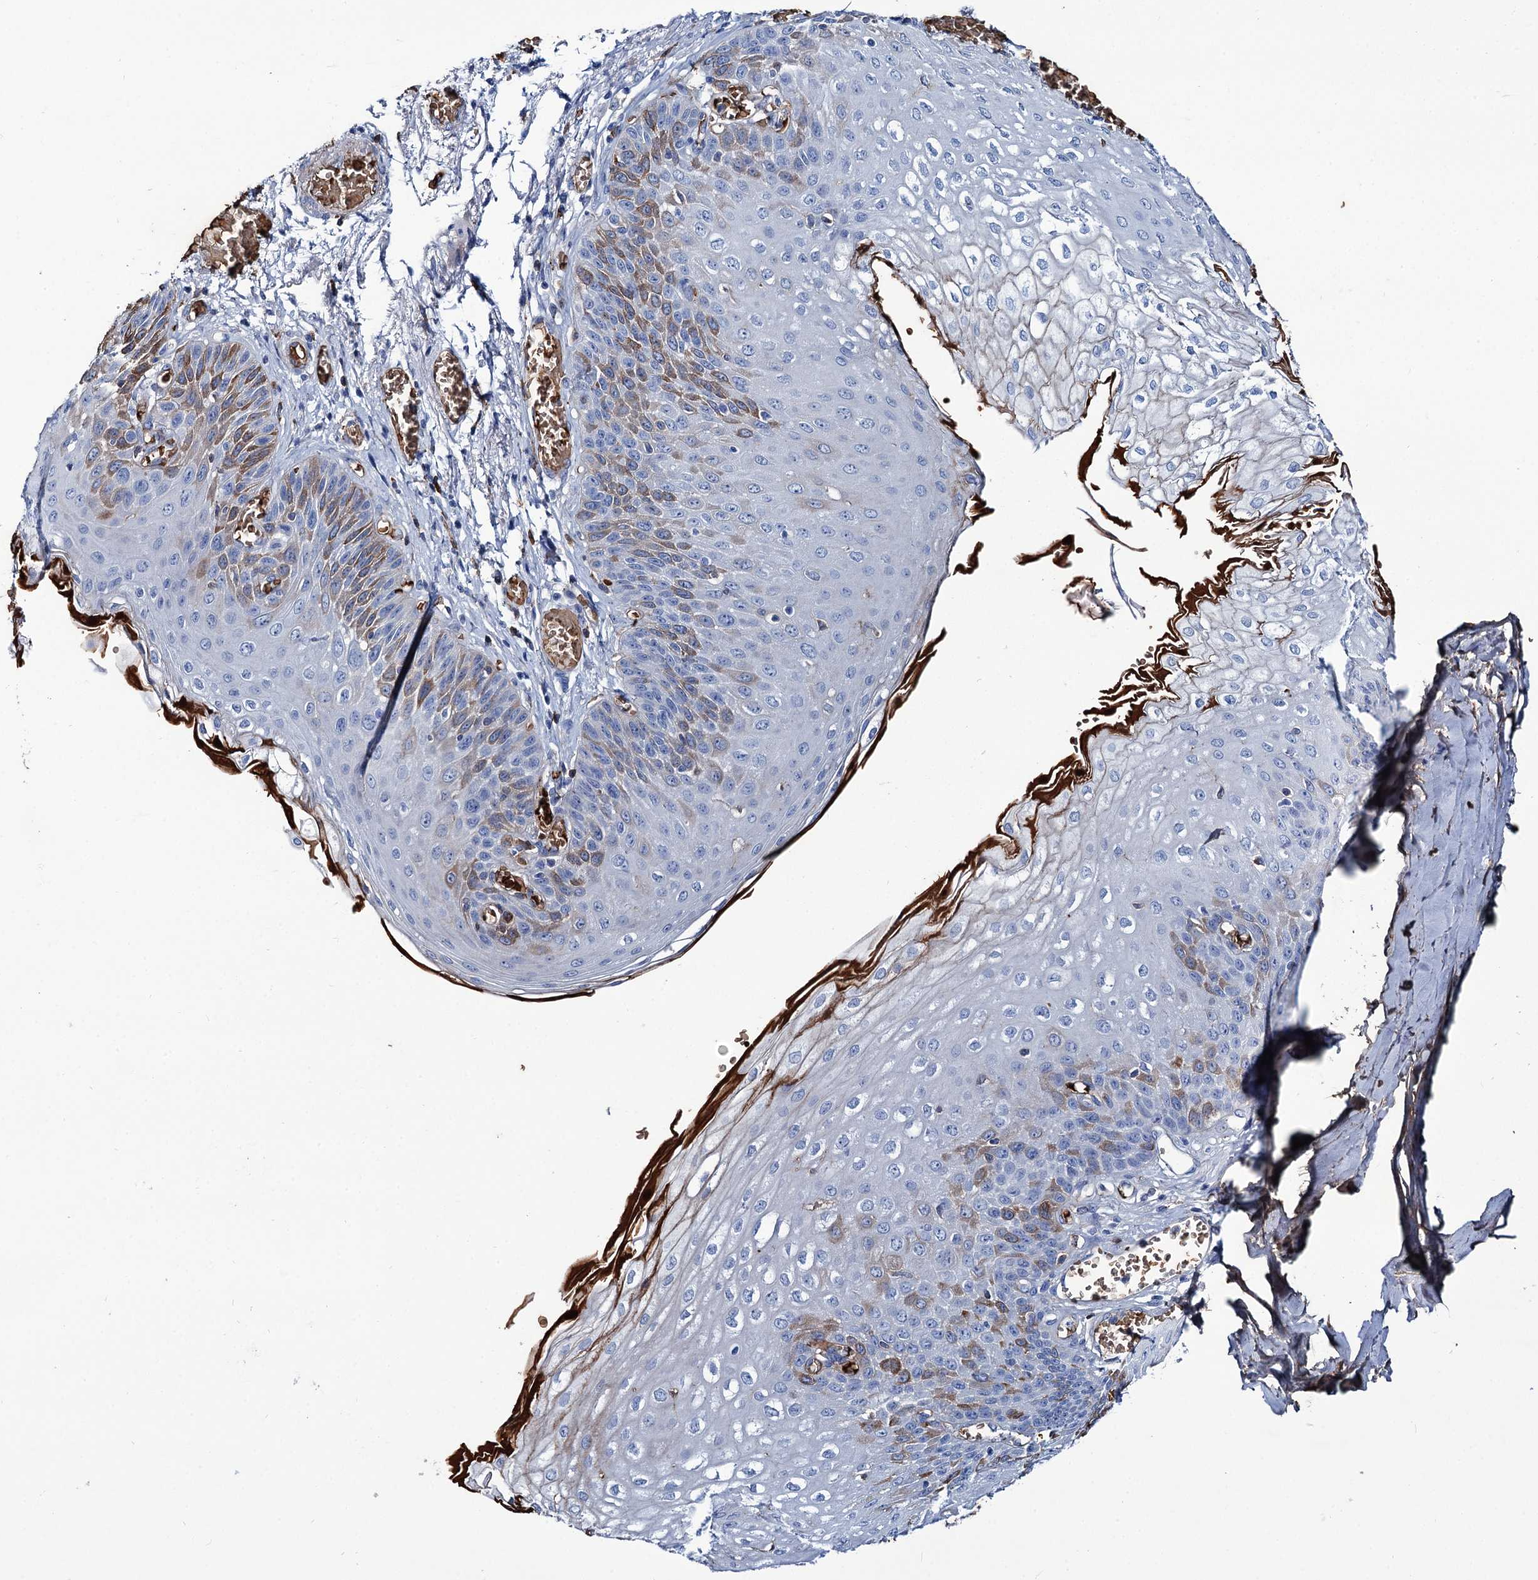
{"staining": {"intensity": "moderate", "quantity": "<25%", "location": "cytoplasmic/membranous"}, "tissue": "esophagus", "cell_type": "Squamous epithelial cells", "image_type": "normal", "snomed": [{"axis": "morphology", "description": "Normal tissue, NOS"}, {"axis": "topography", "description": "Esophagus"}], "caption": "Immunohistochemical staining of benign human esophagus demonstrates low levels of moderate cytoplasmic/membranous positivity in approximately <25% of squamous epithelial cells. The protein is stained brown, and the nuclei are stained in blue (DAB IHC with brightfield microscopy, high magnification).", "gene": "RPUSD3", "patient": {"sex": "male", "age": 81}}